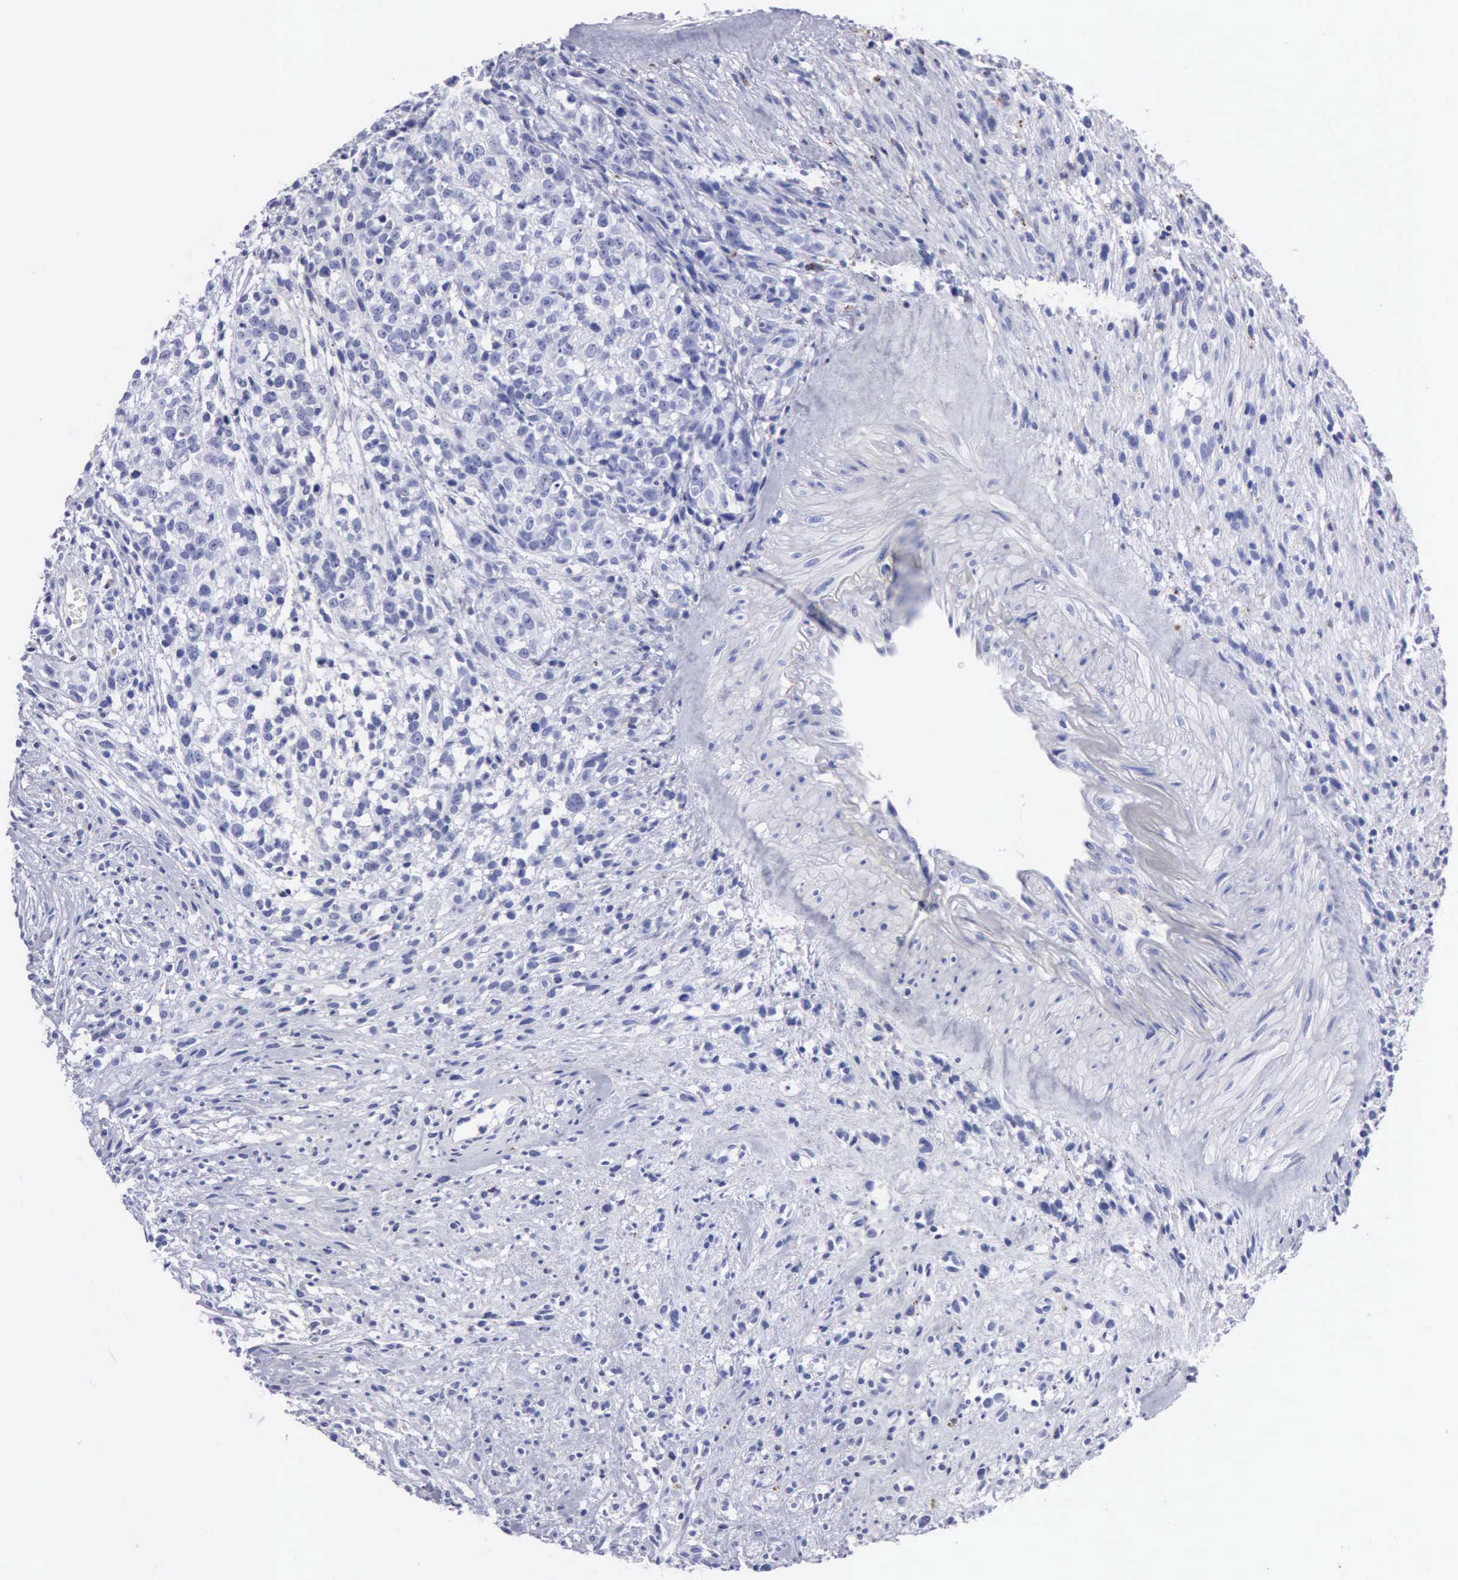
{"staining": {"intensity": "negative", "quantity": "none", "location": "none"}, "tissue": "glioma", "cell_type": "Tumor cells", "image_type": "cancer", "snomed": [{"axis": "morphology", "description": "Glioma, malignant, High grade"}, {"axis": "topography", "description": "Brain"}], "caption": "This is a photomicrograph of immunohistochemistry (IHC) staining of glioma, which shows no positivity in tumor cells. (Immunohistochemistry, brightfield microscopy, high magnification).", "gene": "CTSL", "patient": {"sex": "male", "age": 66}}